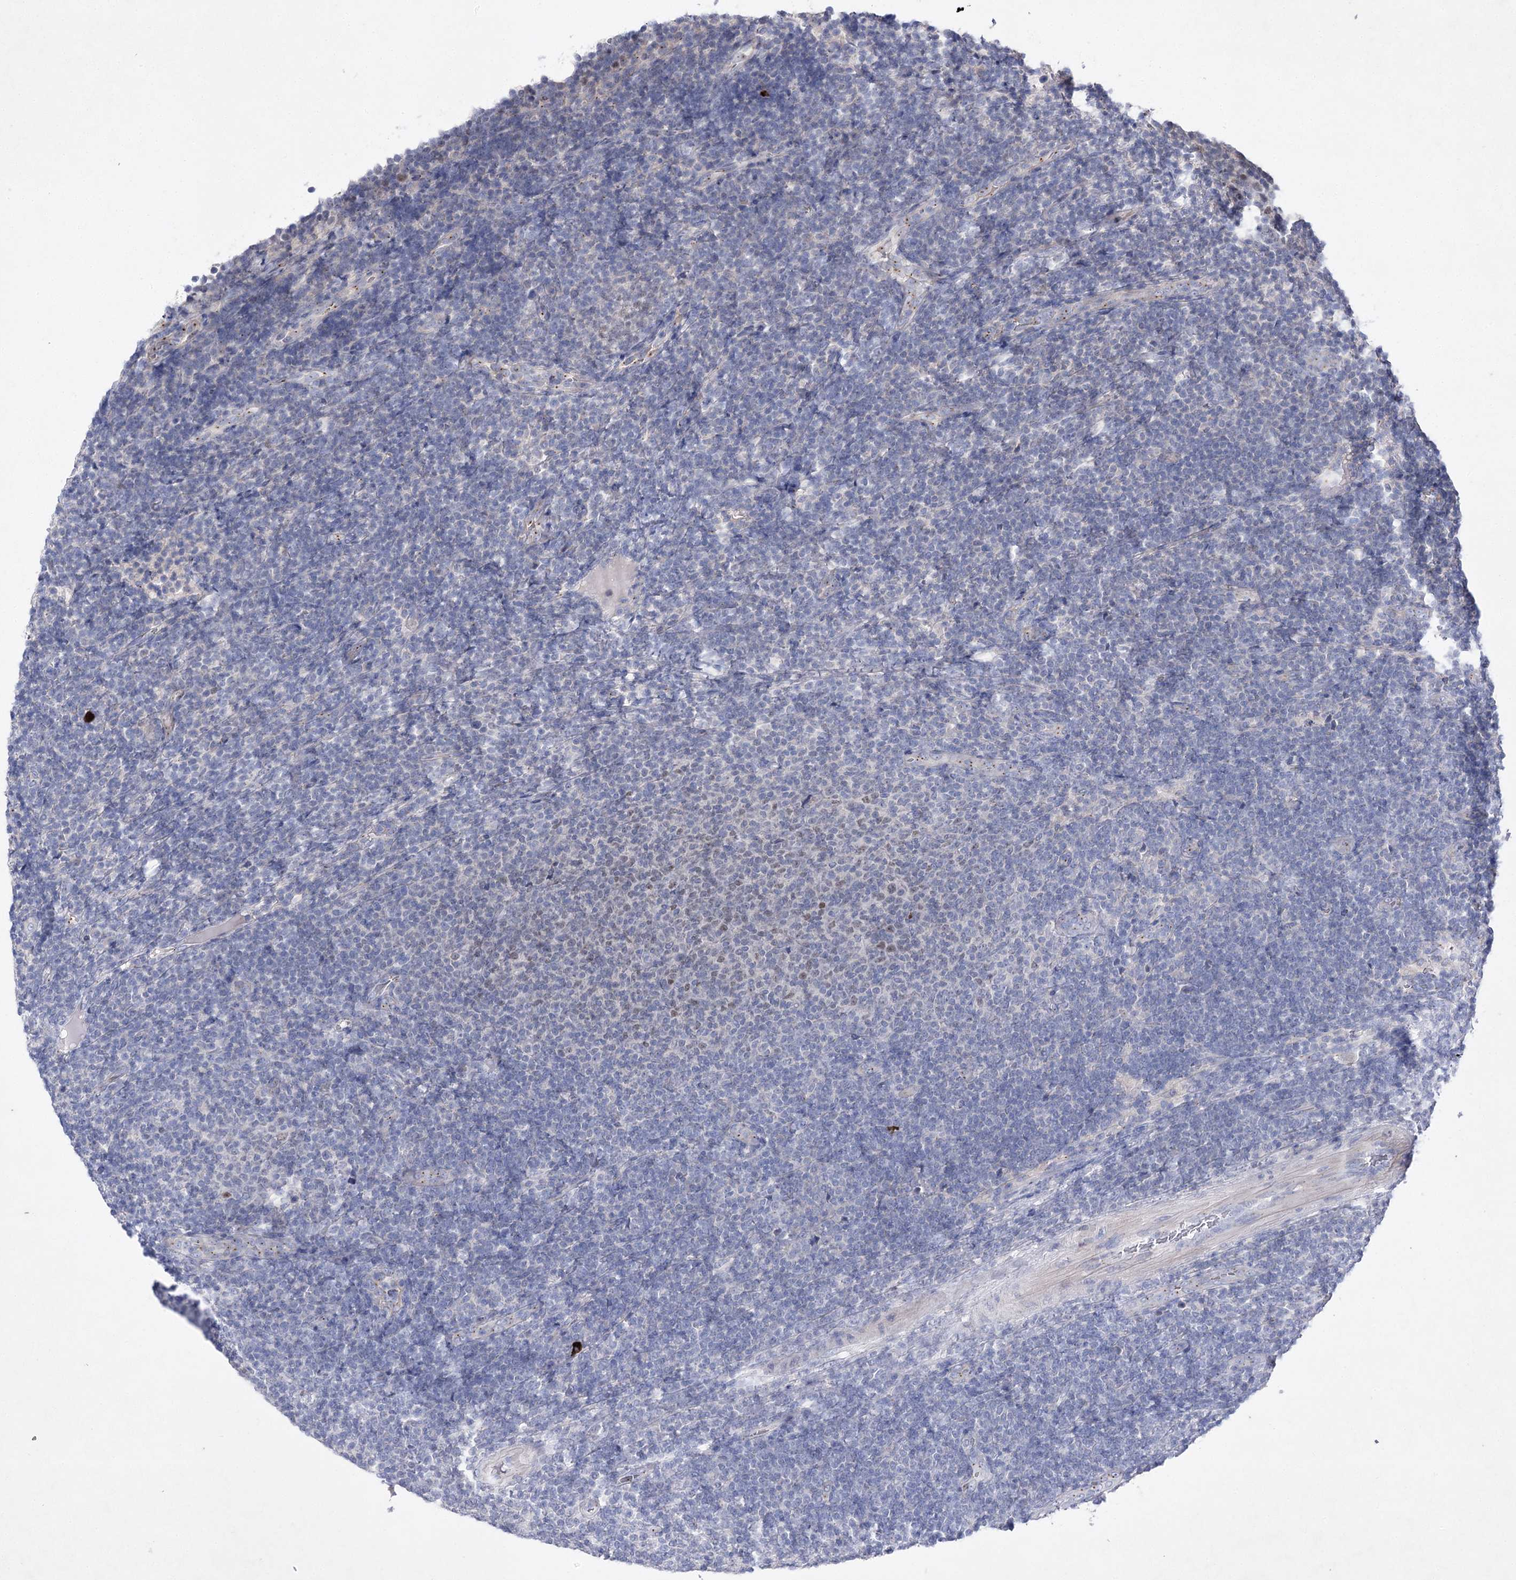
{"staining": {"intensity": "negative", "quantity": "none", "location": "none"}, "tissue": "lymphoma", "cell_type": "Tumor cells", "image_type": "cancer", "snomed": [{"axis": "morphology", "description": "Malignant lymphoma, non-Hodgkin's type, Low grade"}, {"axis": "topography", "description": "Lymph node"}], "caption": "This is an immunohistochemistry (IHC) micrograph of human malignant lymphoma, non-Hodgkin's type (low-grade). There is no positivity in tumor cells.", "gene": "COX15", "patient": {"sex": "male", "age": 66}}